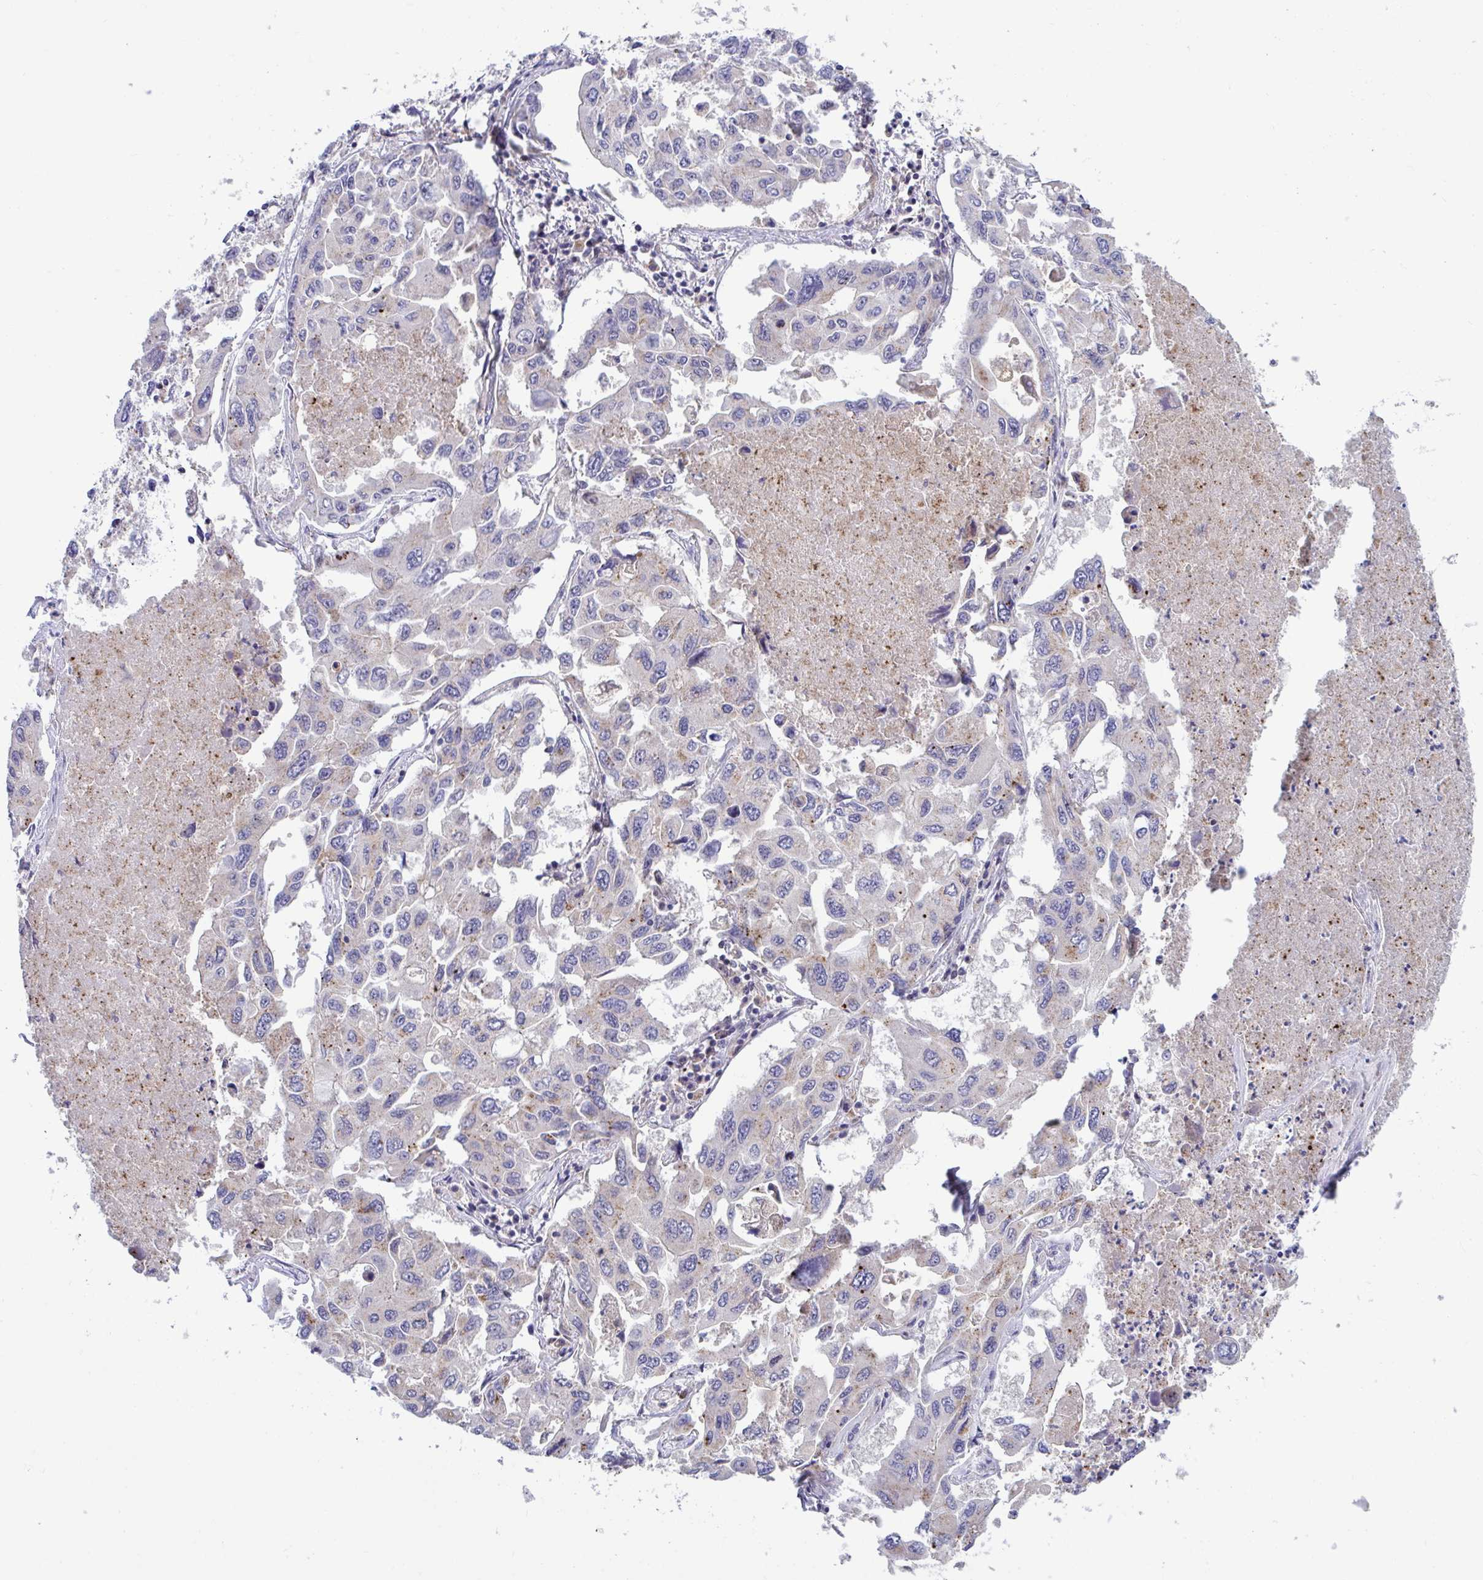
{"staining": {"intensity": "weak", "quantity": "25%-75%", "location": "cytoplasmic/membranous"}, "tissue": "lung cancer", "cell_type": "Tumor cells", "image_type": "cancer", "snomed": [{"axis": "morphology", "description": "Adenocarcinoma, NOS"}, {"axis": "topography", "description": "Lung"}], "caption": "Immunohistochemistry (IHC) image of neoplastic tissue: lung cancer stained using immunohistochemistry displays low levels of weak protein expression localized specifically in the cytoplasmic/membranous of tumor cells, appearing as a cytoplasmic/membranous brown color.", "gene": "IST1", "patient": {"sex": "male", "age": 64}}